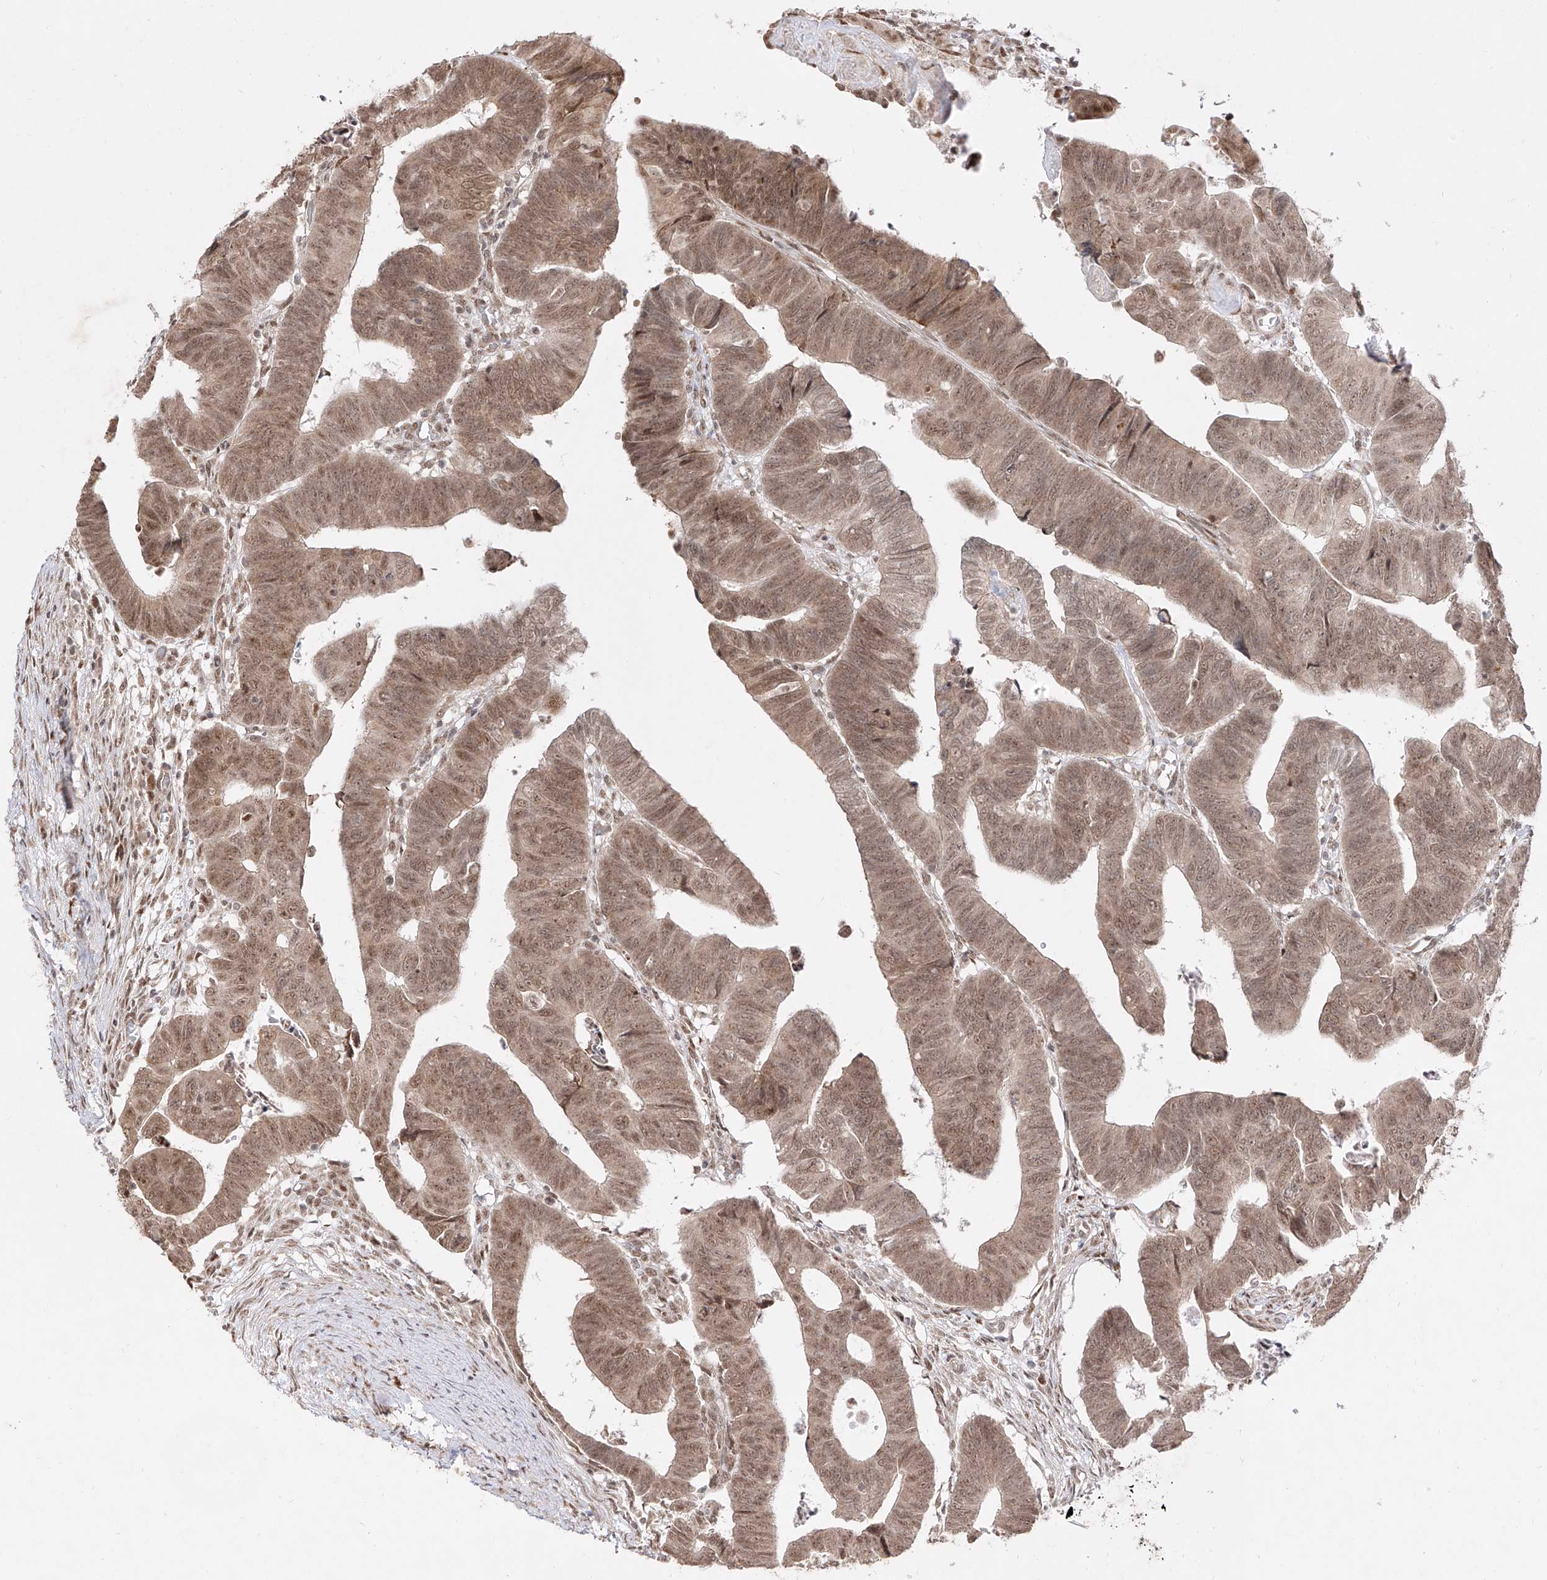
{"staining": {"intensity": "moderate", "quantity": ">75%", "location": "cytoplasmic/membranous,nuclear"}, "tissue": "colorectal cancer", "cell_type": "Tumor cells", "image_type": "cancer", "snomed": [{"axis": "morphology", "description": "Adenocarcinoma, NOS"}, {"axis": "topography", "description": "Rectum"}], "caption": "Immunohistochemistry micrograph of colorectal adenocarcinoma stained for a protein (brown), which reveals medium levels of moderate cytoplasmic/membranous and nuclear positivity in about >75% of tumor cells.", "gene": "SNRNP27", "patient": {"sex": "female", "age": 65}}